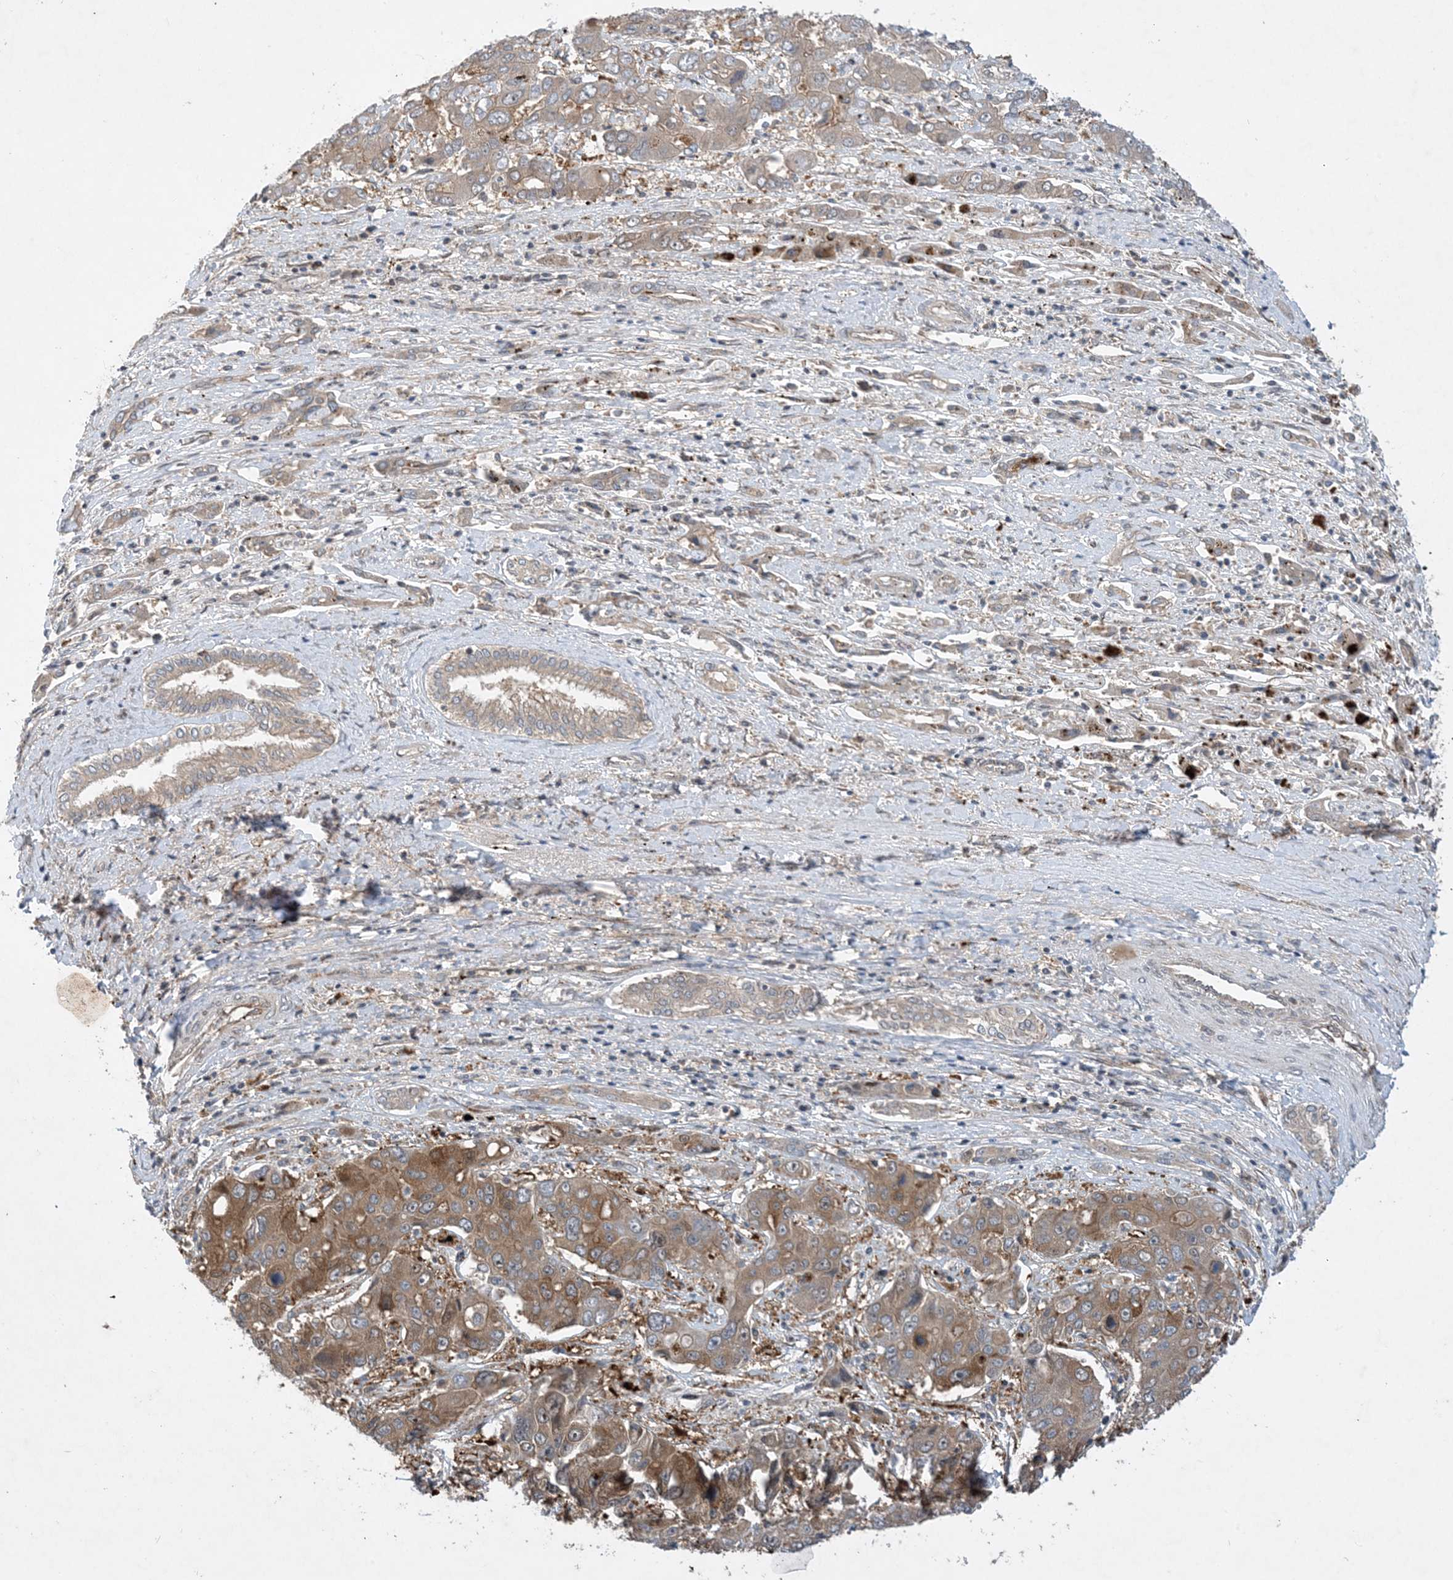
{"staining": {"intensity": "moderate", "quantity": ">75%", "location": "cytoplasmic/membranous"}, "tissue": "liver cancer", "cell_type": "Tumor cells", "image_type": "cancer", "snomed": [{"axis": "morphology", "description": "Cholangiocarcinoma"}, {"axis": "topography", "description": "Liver"}], "caption": "The image shows staining of cholangiocarcinoma (liver), revealing moderate cytoplasmic/membranous protein positivity (brown color) within tumor cells.", "gene": "TINAG", "patient": {"sex": "male", "age": 67}}